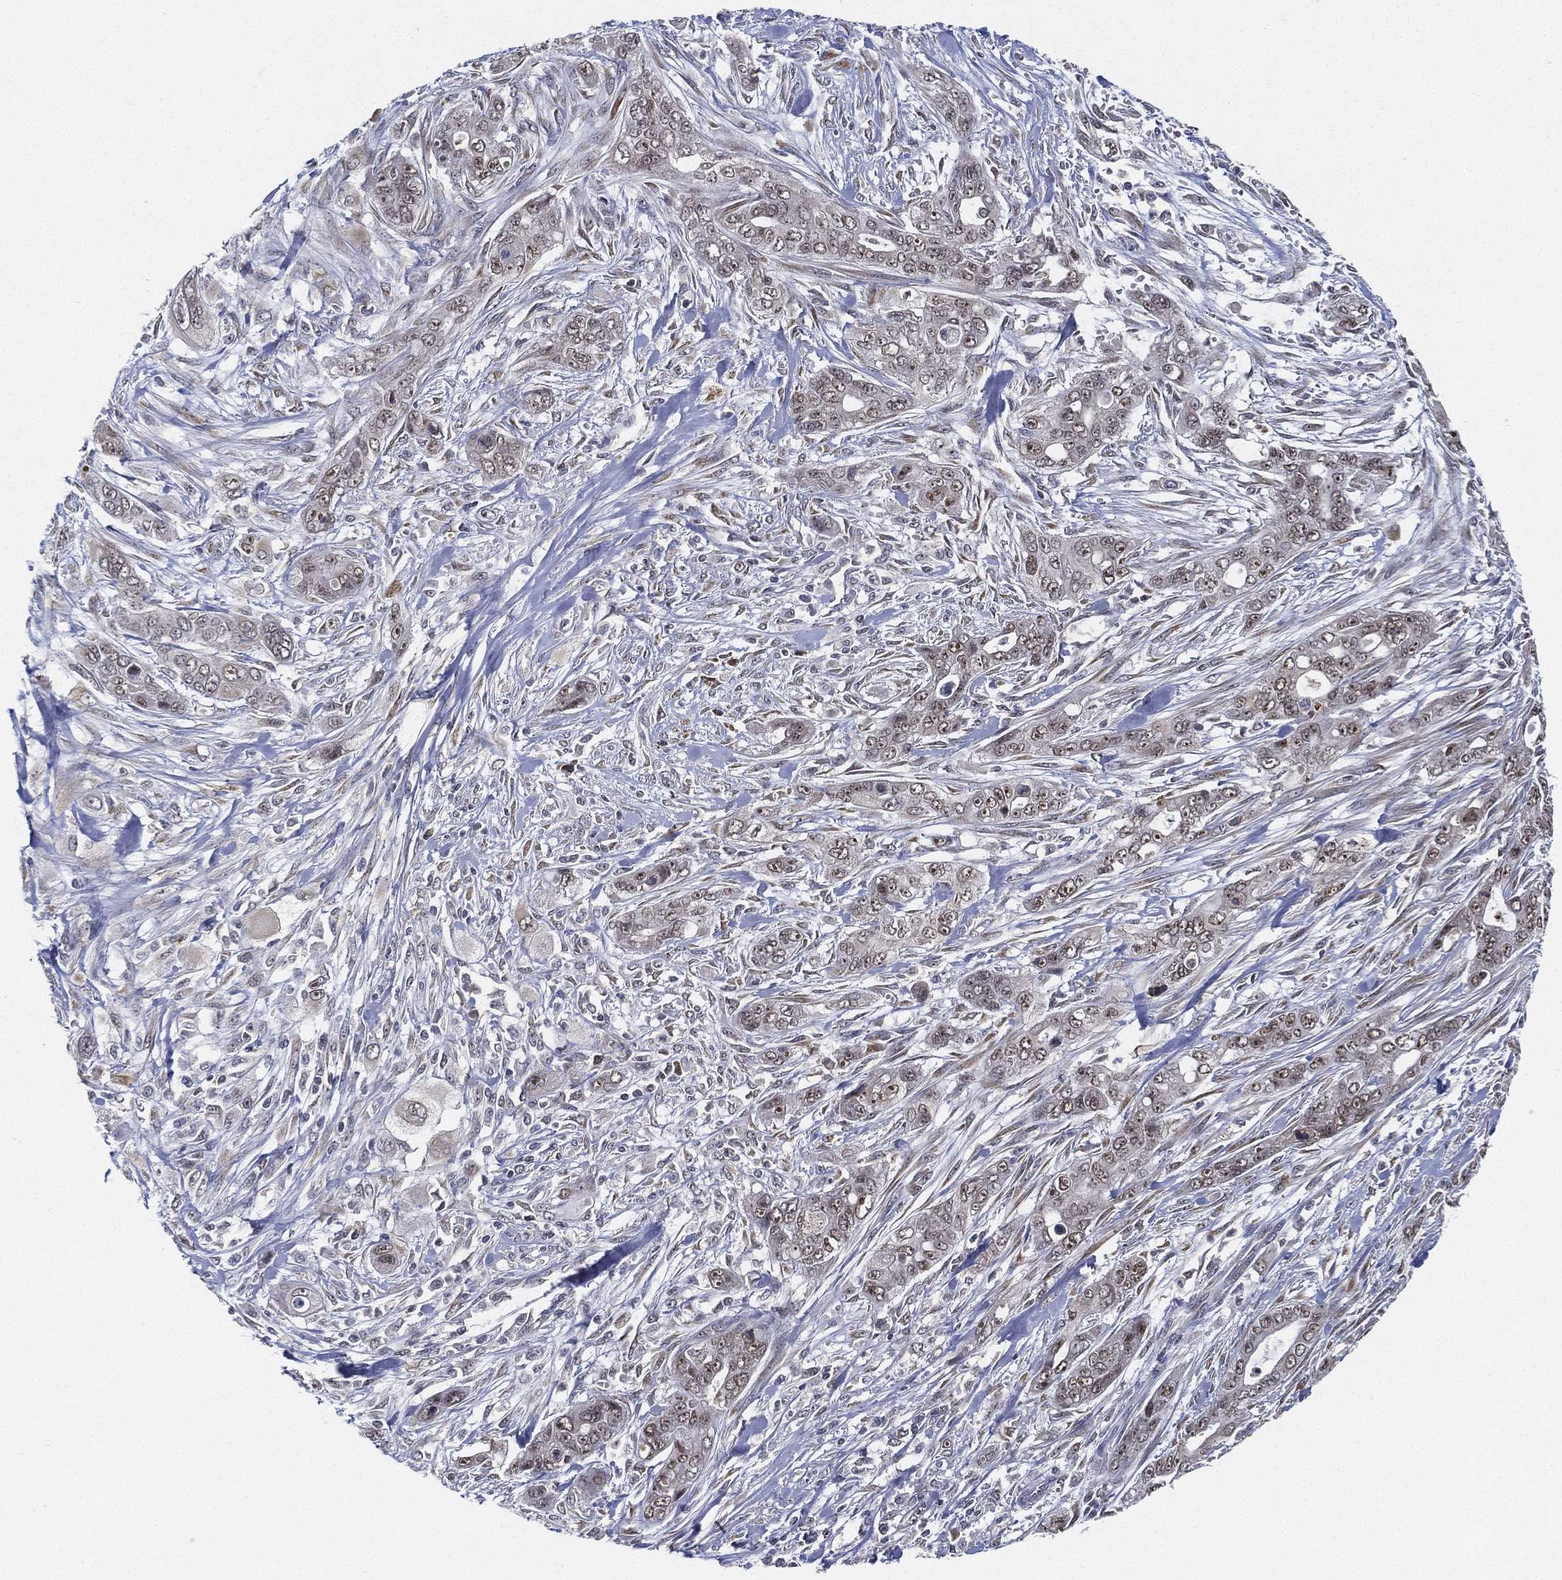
{"staining": {"intensity": "moderate", "quantity": "<25%", "location": "nuclear"}, "tissue": "pancreatic cancer", "cell_type": "Tumor cells", "image_type": "cancer", "snomed": [{"axis": "morphology", "description": "Adenocarcinoma, NOS"}, {"axis": "topography", "description": "Pancreas"}], "caption": "Human pancreatic cancer (adenocarcinoma) stained with a brown dye exhibits moderate nuclear positive positivity in about <25% of tumor cells.", "gene": "PPP1R16B", "patient": {"sex": "male", "age": 47}}